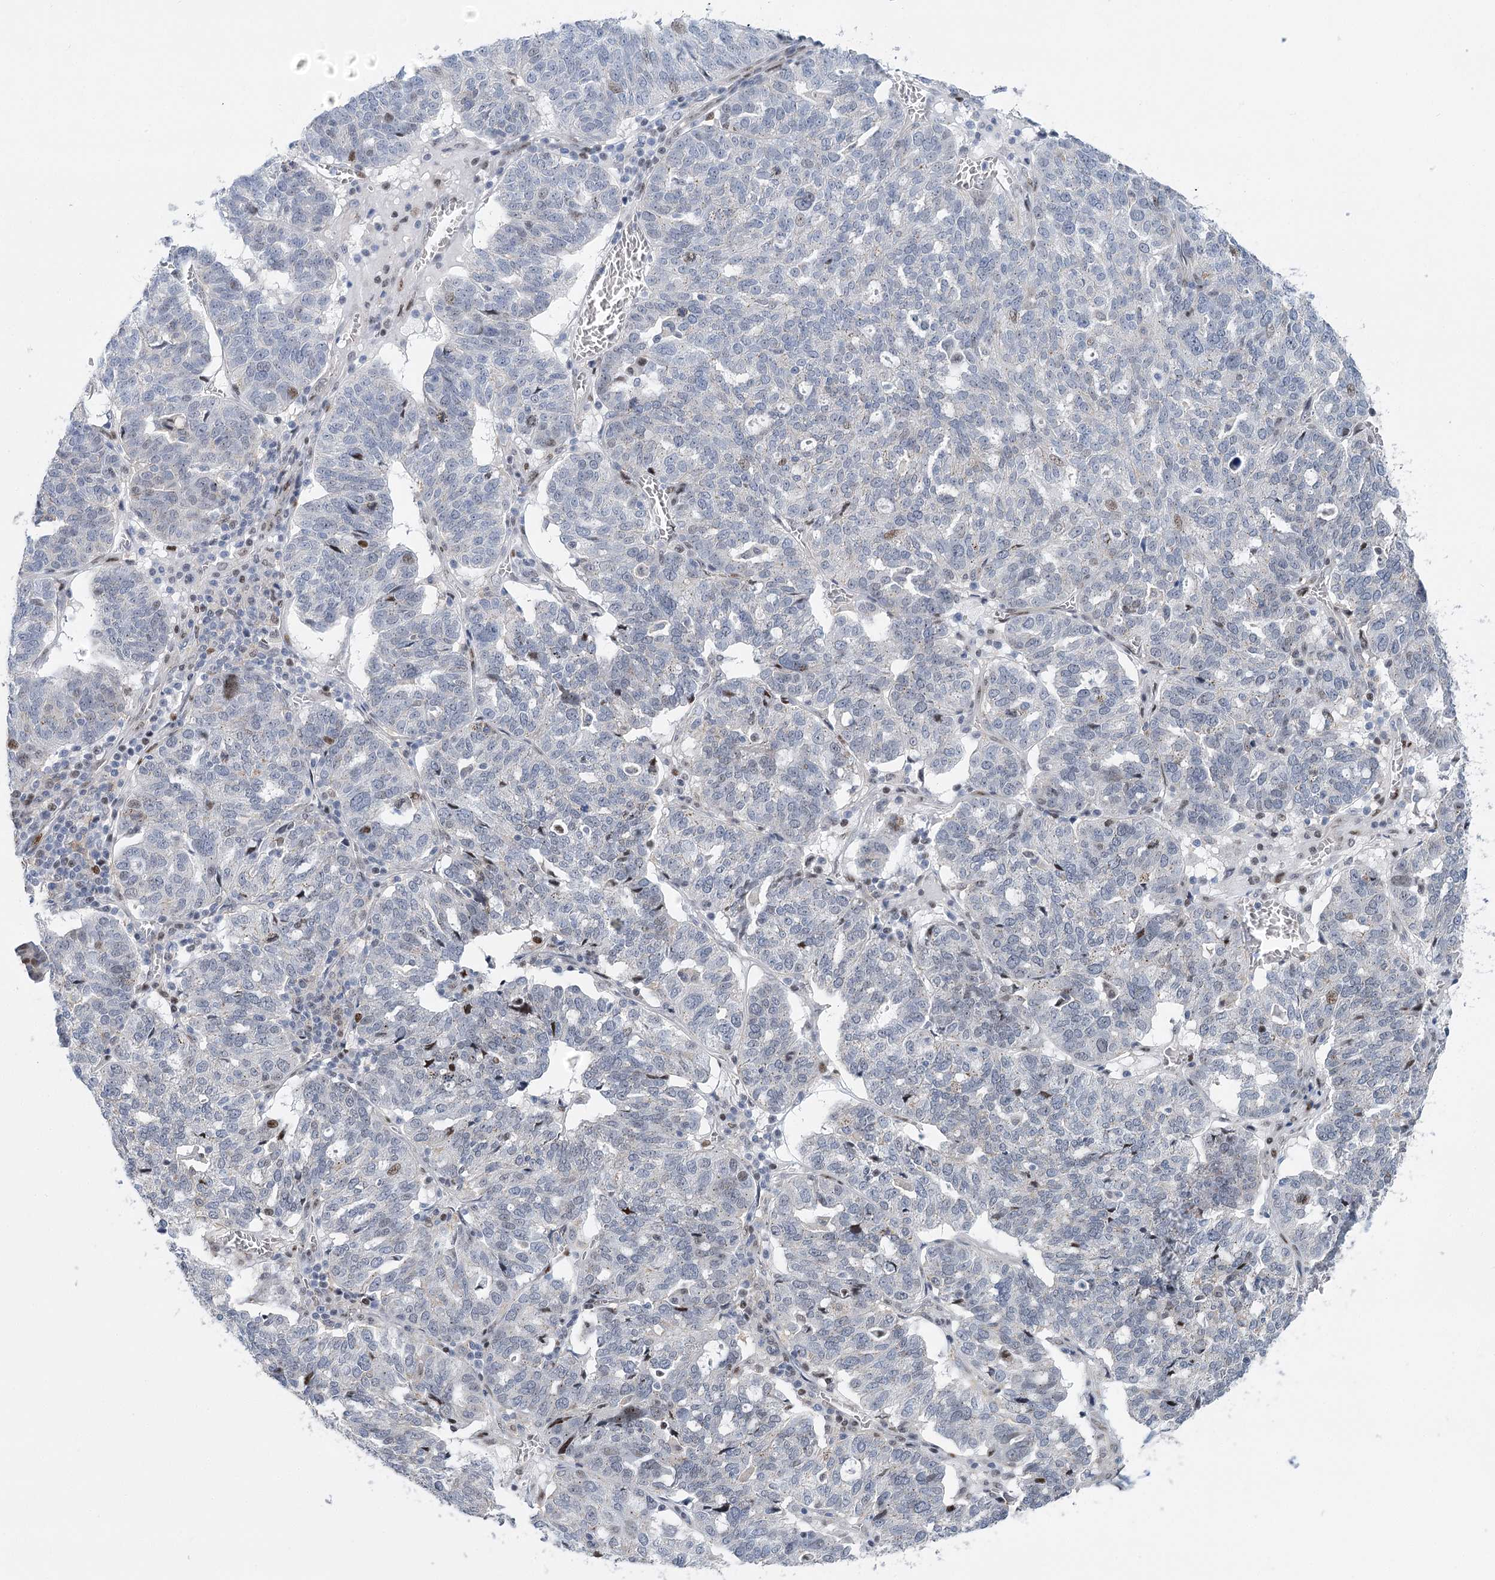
{"staining": {"intensity": "weak", "quantity": "<25%", "location": "nuclear"}, "tissue": "ovarian cancer", "cell_type": "Tumor cells", "image_type": "cancer", "snomed": [{"axis": "morphology", "description": "Cystadenocarcinoma, serous, NOS"}, {"axis": "topography", "description": "Ovary"}], "caption": "DAB immunohistochemical staining of human serous cystadenocarcinoma (ovarian) shows no significant expression in tumor cells.", "gene": "CAMTA1", "patient": {"sex": "female", "age": 59}}